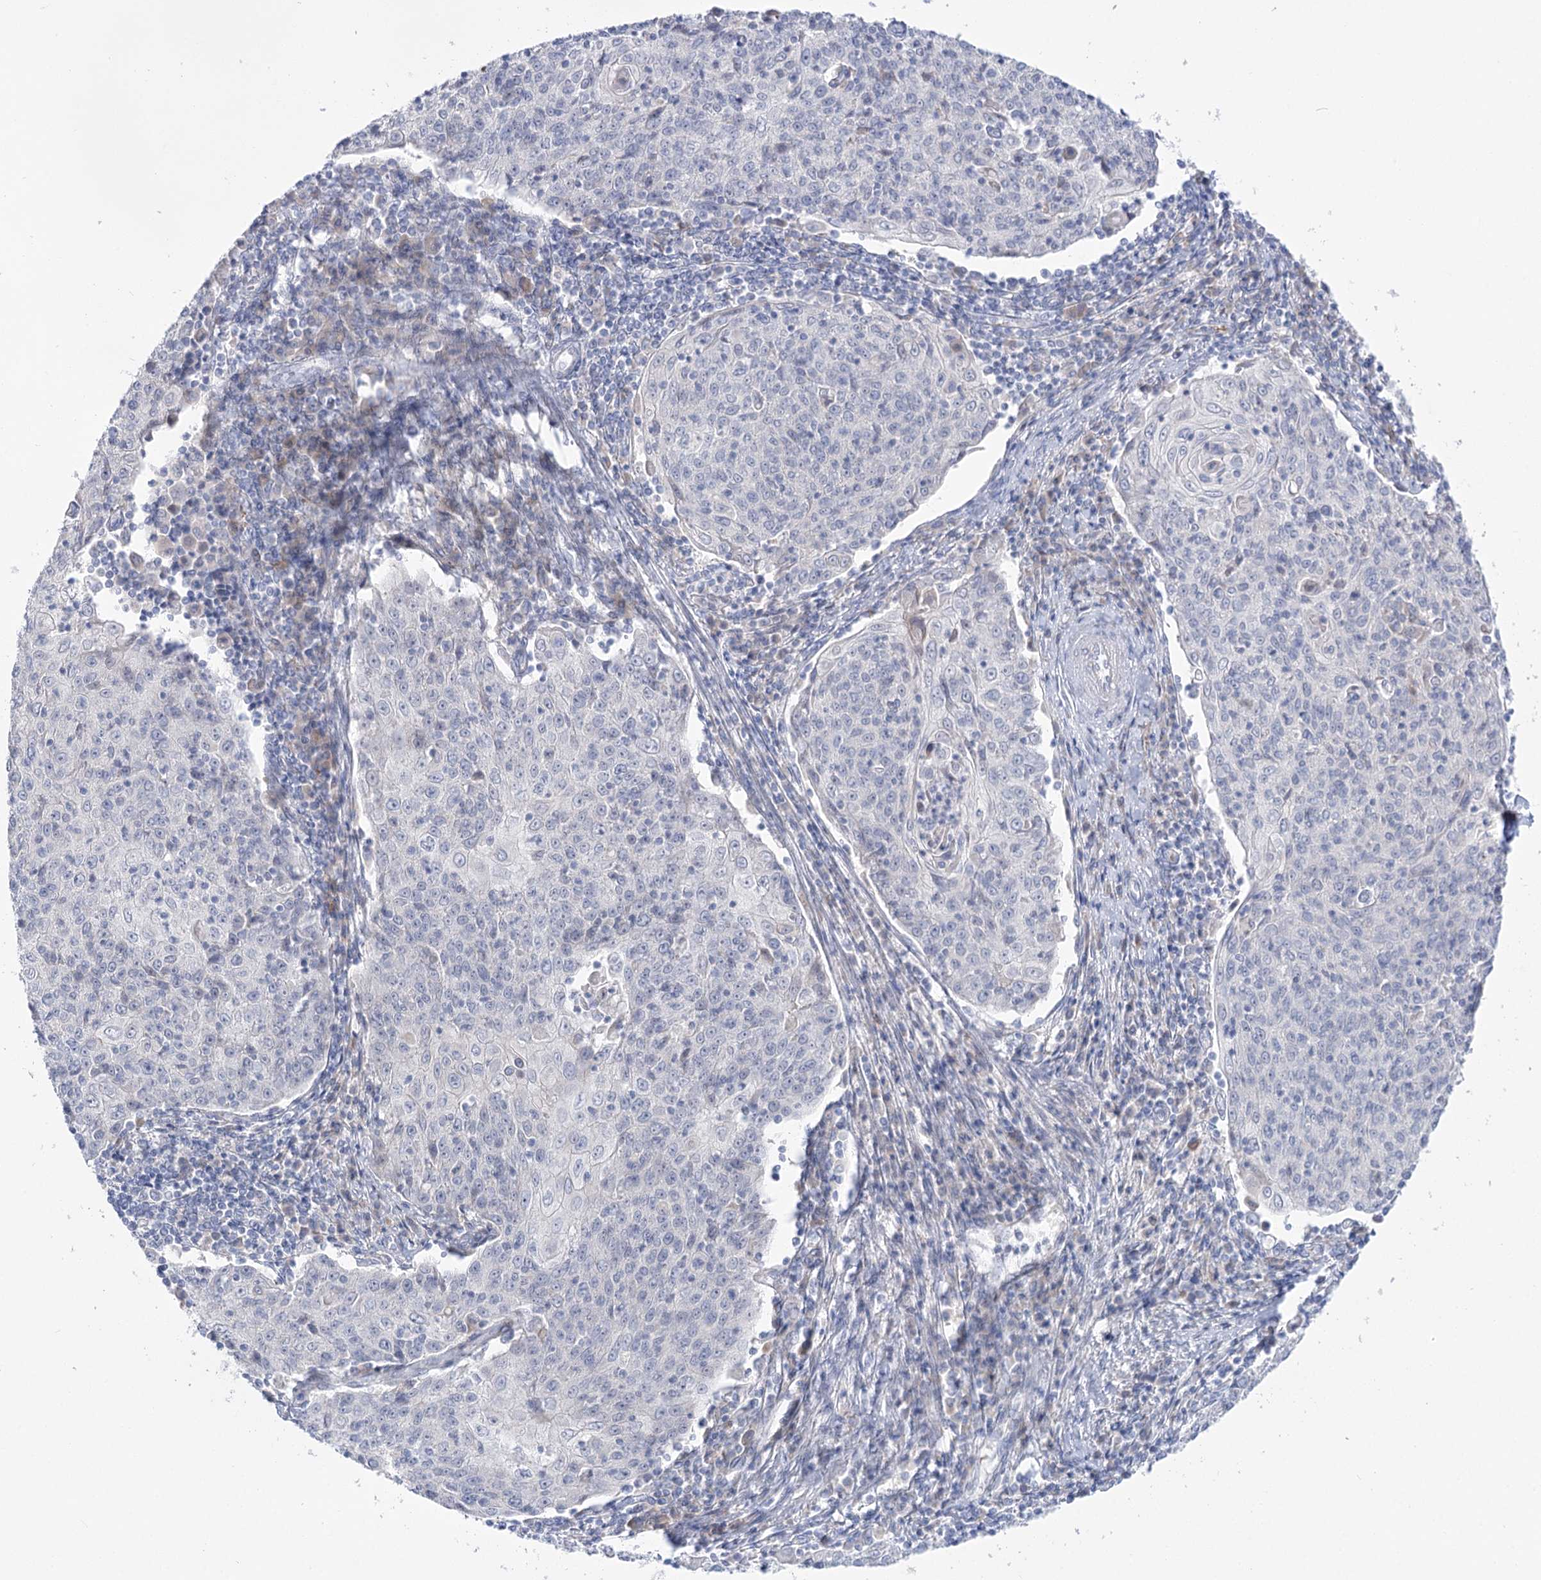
{"staining": {"intensity": "negative", "quantity": "none", "location": "none"}, "tissue": "cervical cancer", "cell_type": "Tumor cells", "image_type": "cancer", "snomed": [{"axis": "morphology", "description": "Squamous cell carcinoma, NOS"}, {"axis": "topography", "description": "Cervix"}], "caption": "An IHC image of cervical cancer (squamous cell carcinoma) is shown. There is no staining in tumor cells of cervical cancer (squamous cell carcinoma).", "gene": "SIAE", "patient": {"sex": "female", "age": 48}}